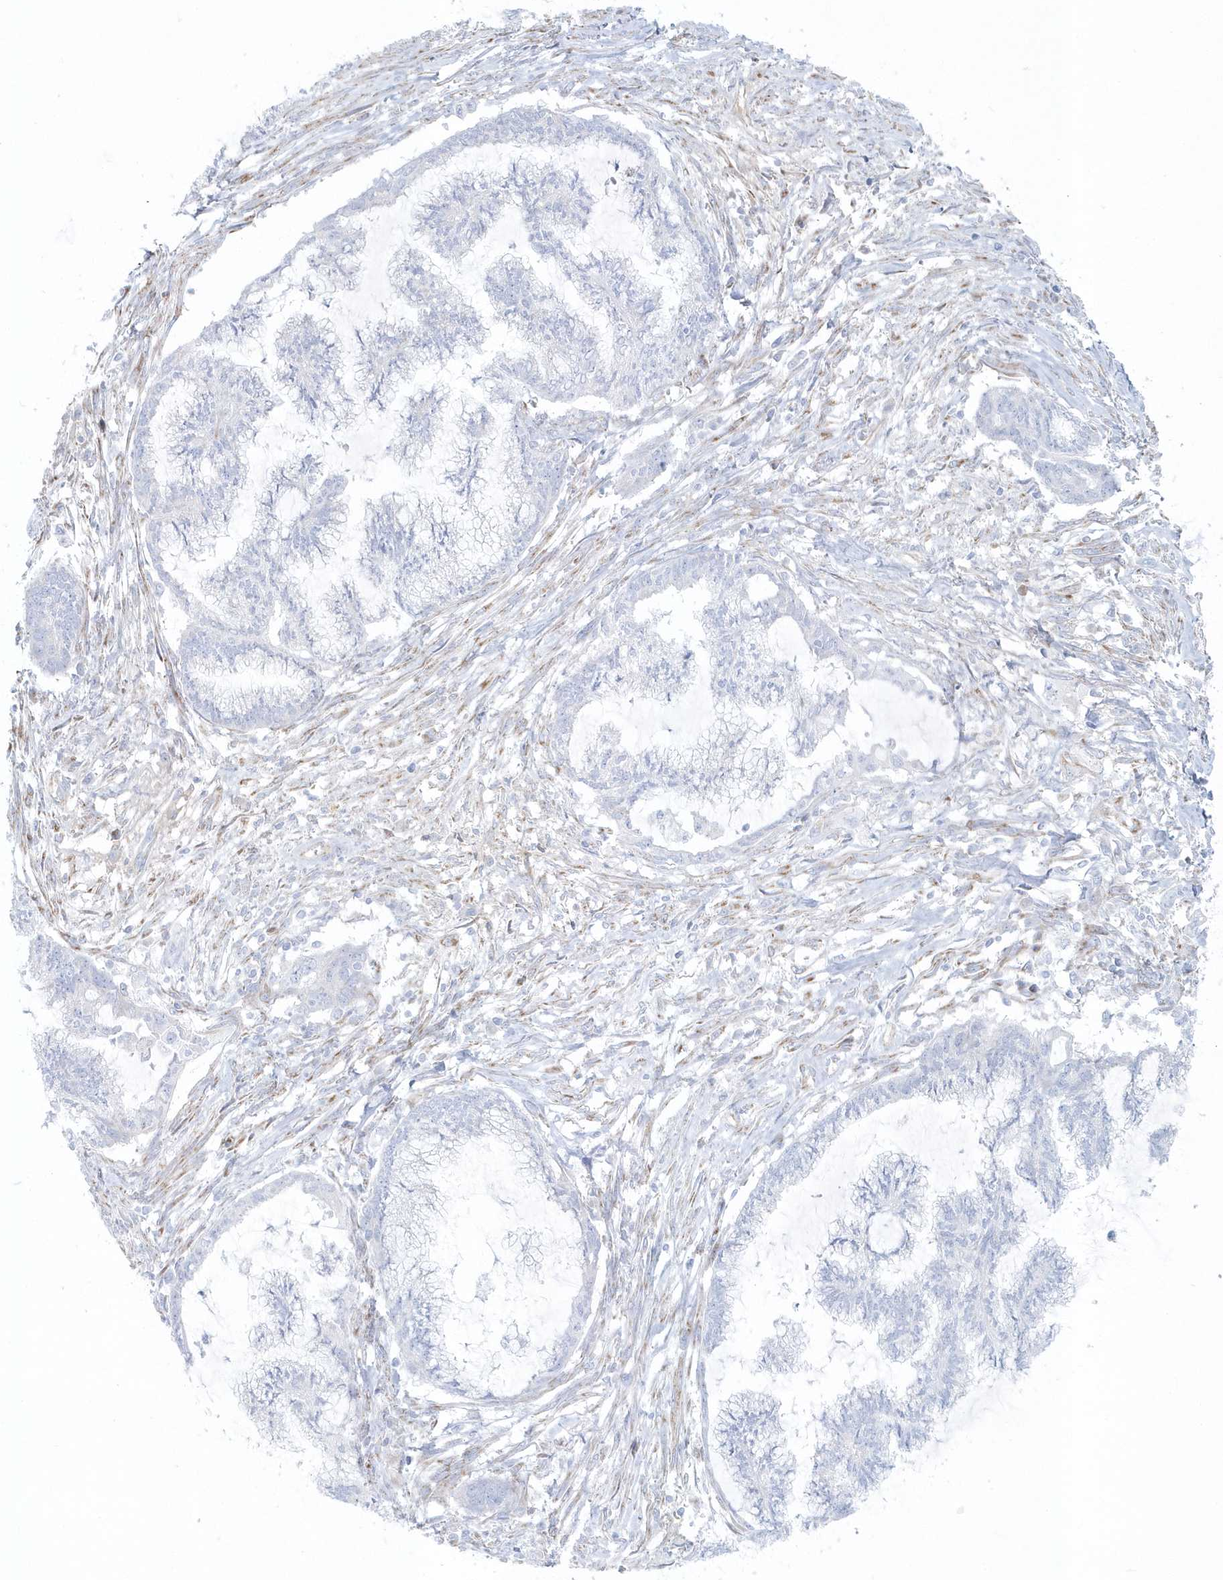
{"staining": {"intensity": "negative", "quantity": "none", "location": "none"}, "tissue": "endometrial cancer", "cell_type": "Tumor cells", "image_type": "cancer", "snomed": [{"axis": "morphology", "description": "Adenocarcinoma, NOS"}, {"axis": "topography", "description": "Endometrium"}], "caption": "Tumor cells are negative for brown protein staining in endometrial cancer.", "gene": "GPR152", "patient": {"sex": "female", "age": 86}}